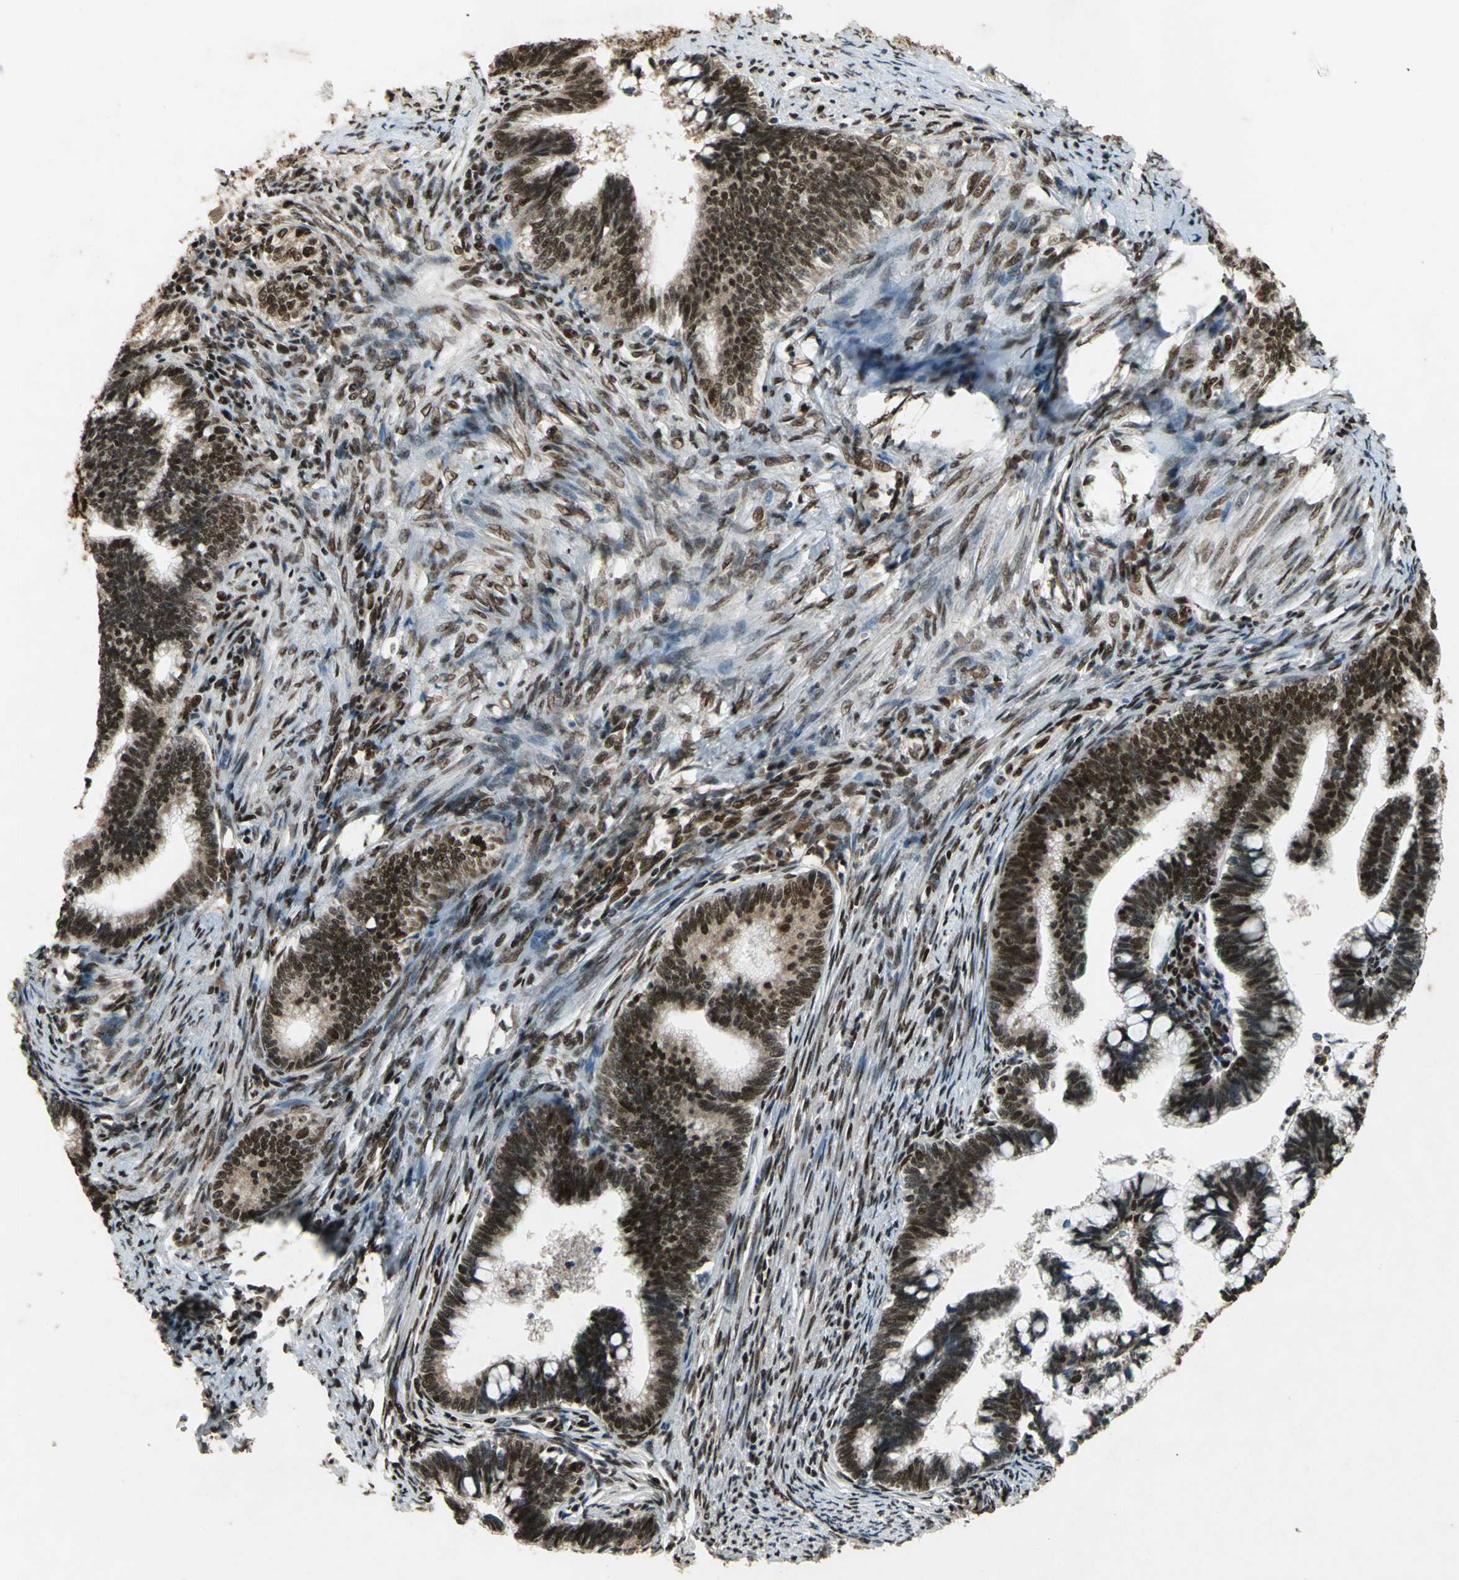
{"staining": {"intensity": "strong", "quantity": ">75%", "location": "nuclear"}, "tissue": "cervical cancer", "cell_type": "Tumor cells", "image_type": "cancer", "snomed": [{"axis": "morphology", "description": "Adenocarcinoma, NOS"}, {"axis": "topography", "description": "Cervix"}], "caption": "This is an image of IHC staining of cervical cancer, which shows strong positivity in the nuclear of tumor cells.", "gene": "MTA2", "patient": {"sex": "female", "age": 36}}